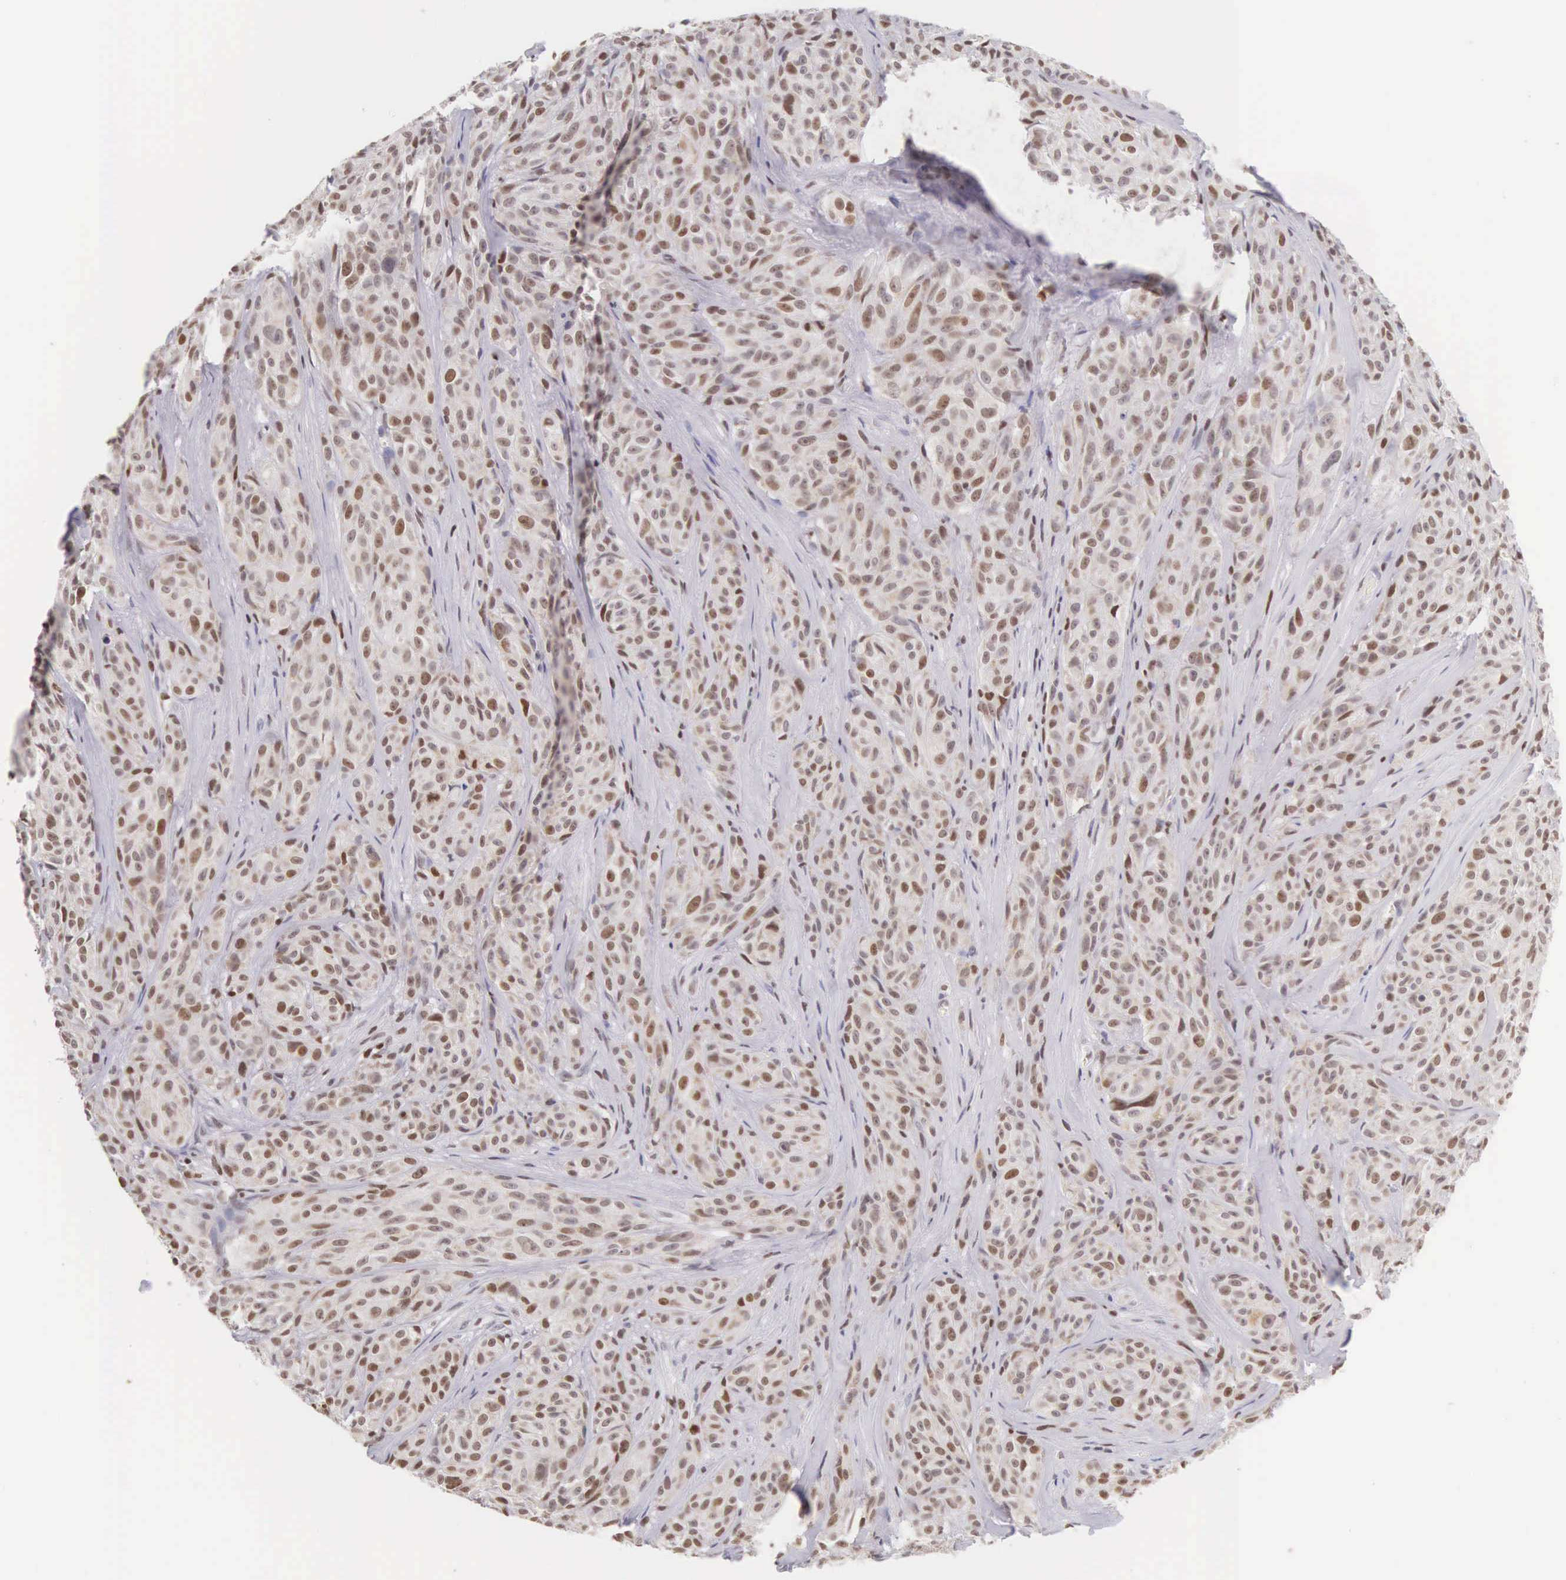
{"staining": {"intensity": "moderate", "quantity": ">75%", "location": "nuclear"}, "tissue": "melanoma", "cell_type": "Tumor cells", "image_type": "cancer", "snomed": [{"axis": "morphology", "description": "Malignant melanoma, NOS"}, {"axis": "topography", "description": "Skin"}], "caption": "Immunohistochemical staining of malignant melanoma exhibits moderate nuclear protein positivity in approximately >75% of tumor cells. Using DAB (3,3'-diaminobenzidine) (brown) and hematoxylin (blue) stains, captured at high magnification using brightfield microscopy.", "gene": "VRK1", "patient": {"sex": "male", "age": 56}}